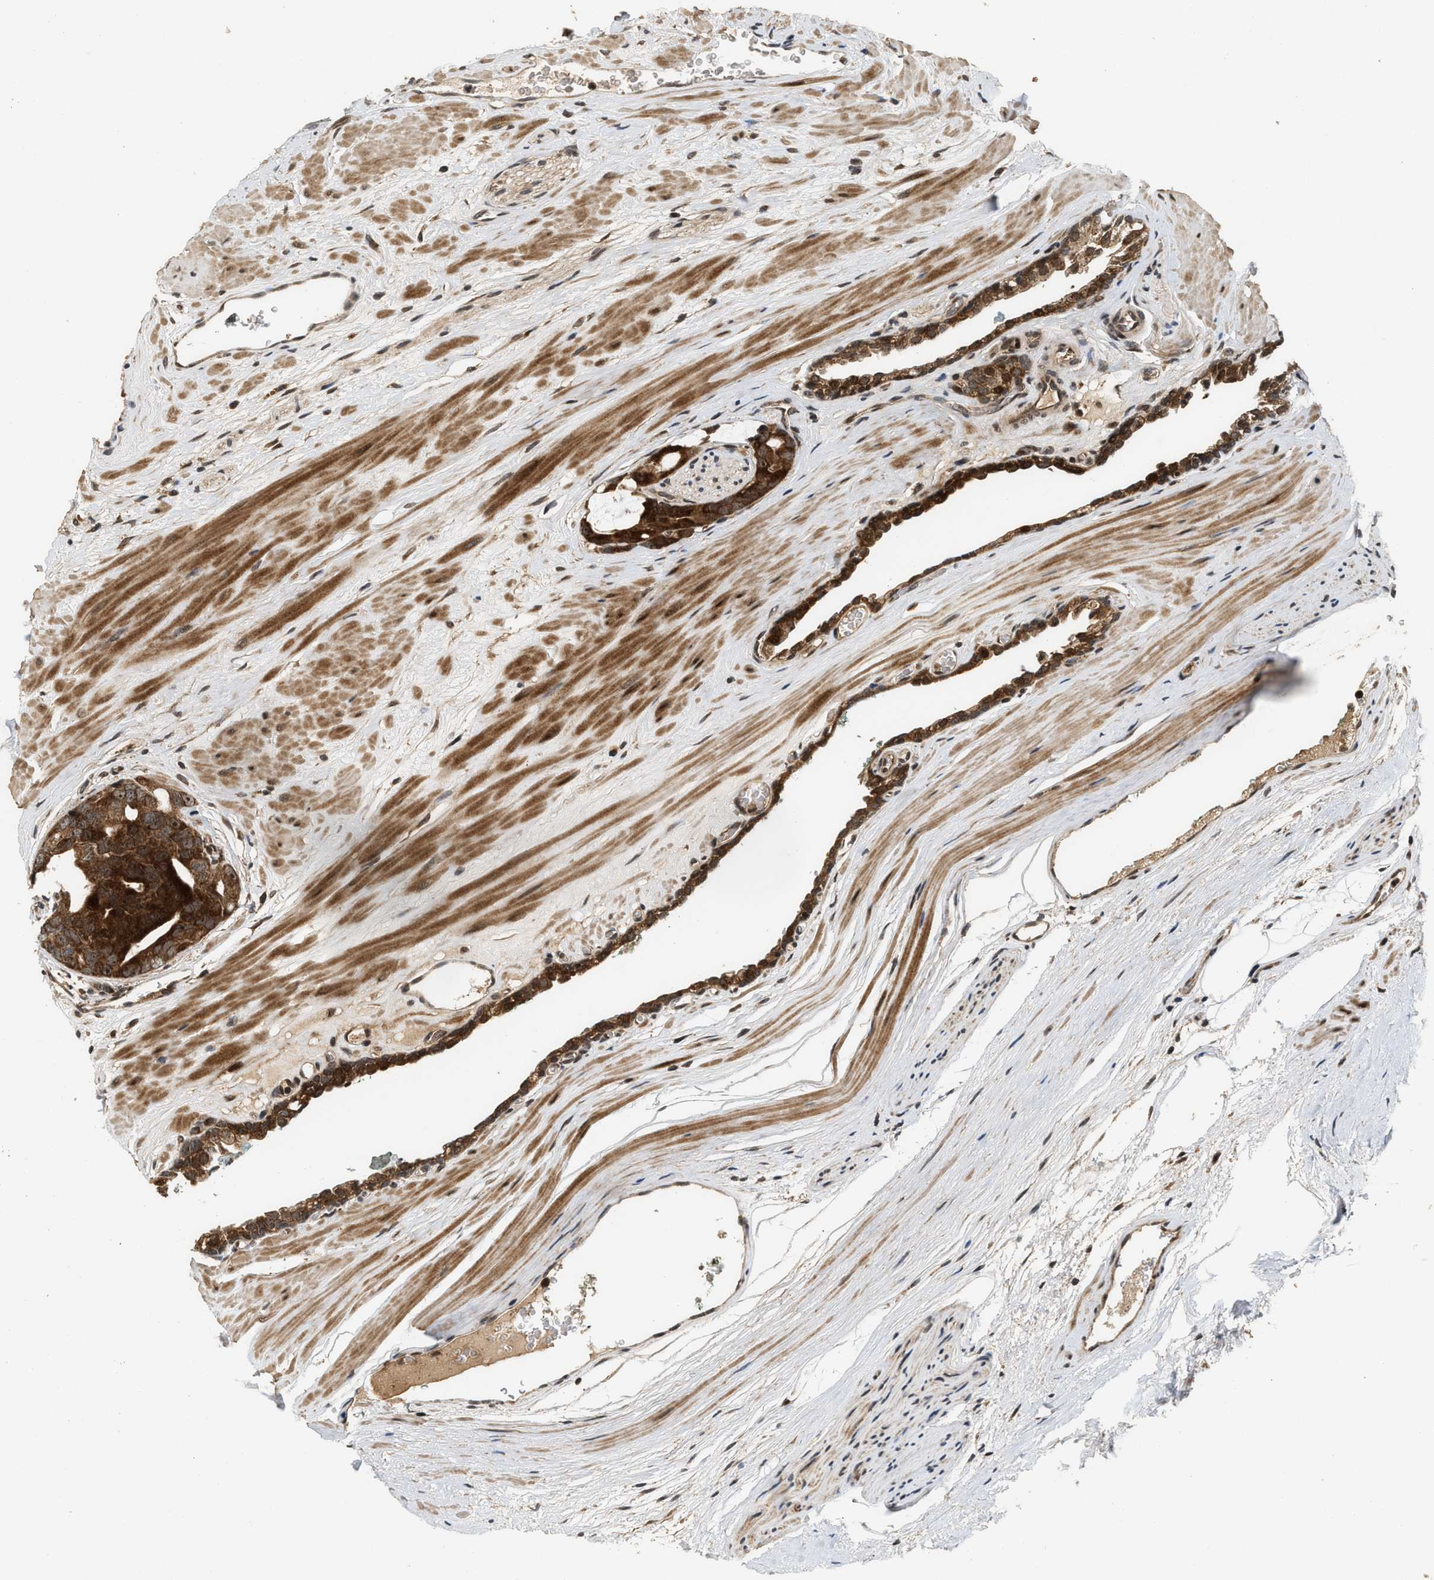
{"staining": {"intensity": "strong", "quantity": ">75%", "location": "cytoplasmic/membranous,nuclear"}, "tissue": "prostate cancer", "cell_type": "Tumor cells", "image_type": "cancer", "snomed": [{"axis": "morphology", "description": "Adenocarcinoma, Medium grade"}, {"axis": "topography", "description": "Prostate"}], "caption": "Prostate cancer tissue demonstrates strong cytoplasmic/membranous and nuclear expression in about >75% of tumor cells, visualized by immunohistochemistry.", "gene": "ELP2", "patient": {"sex": "male", "age": 53}}